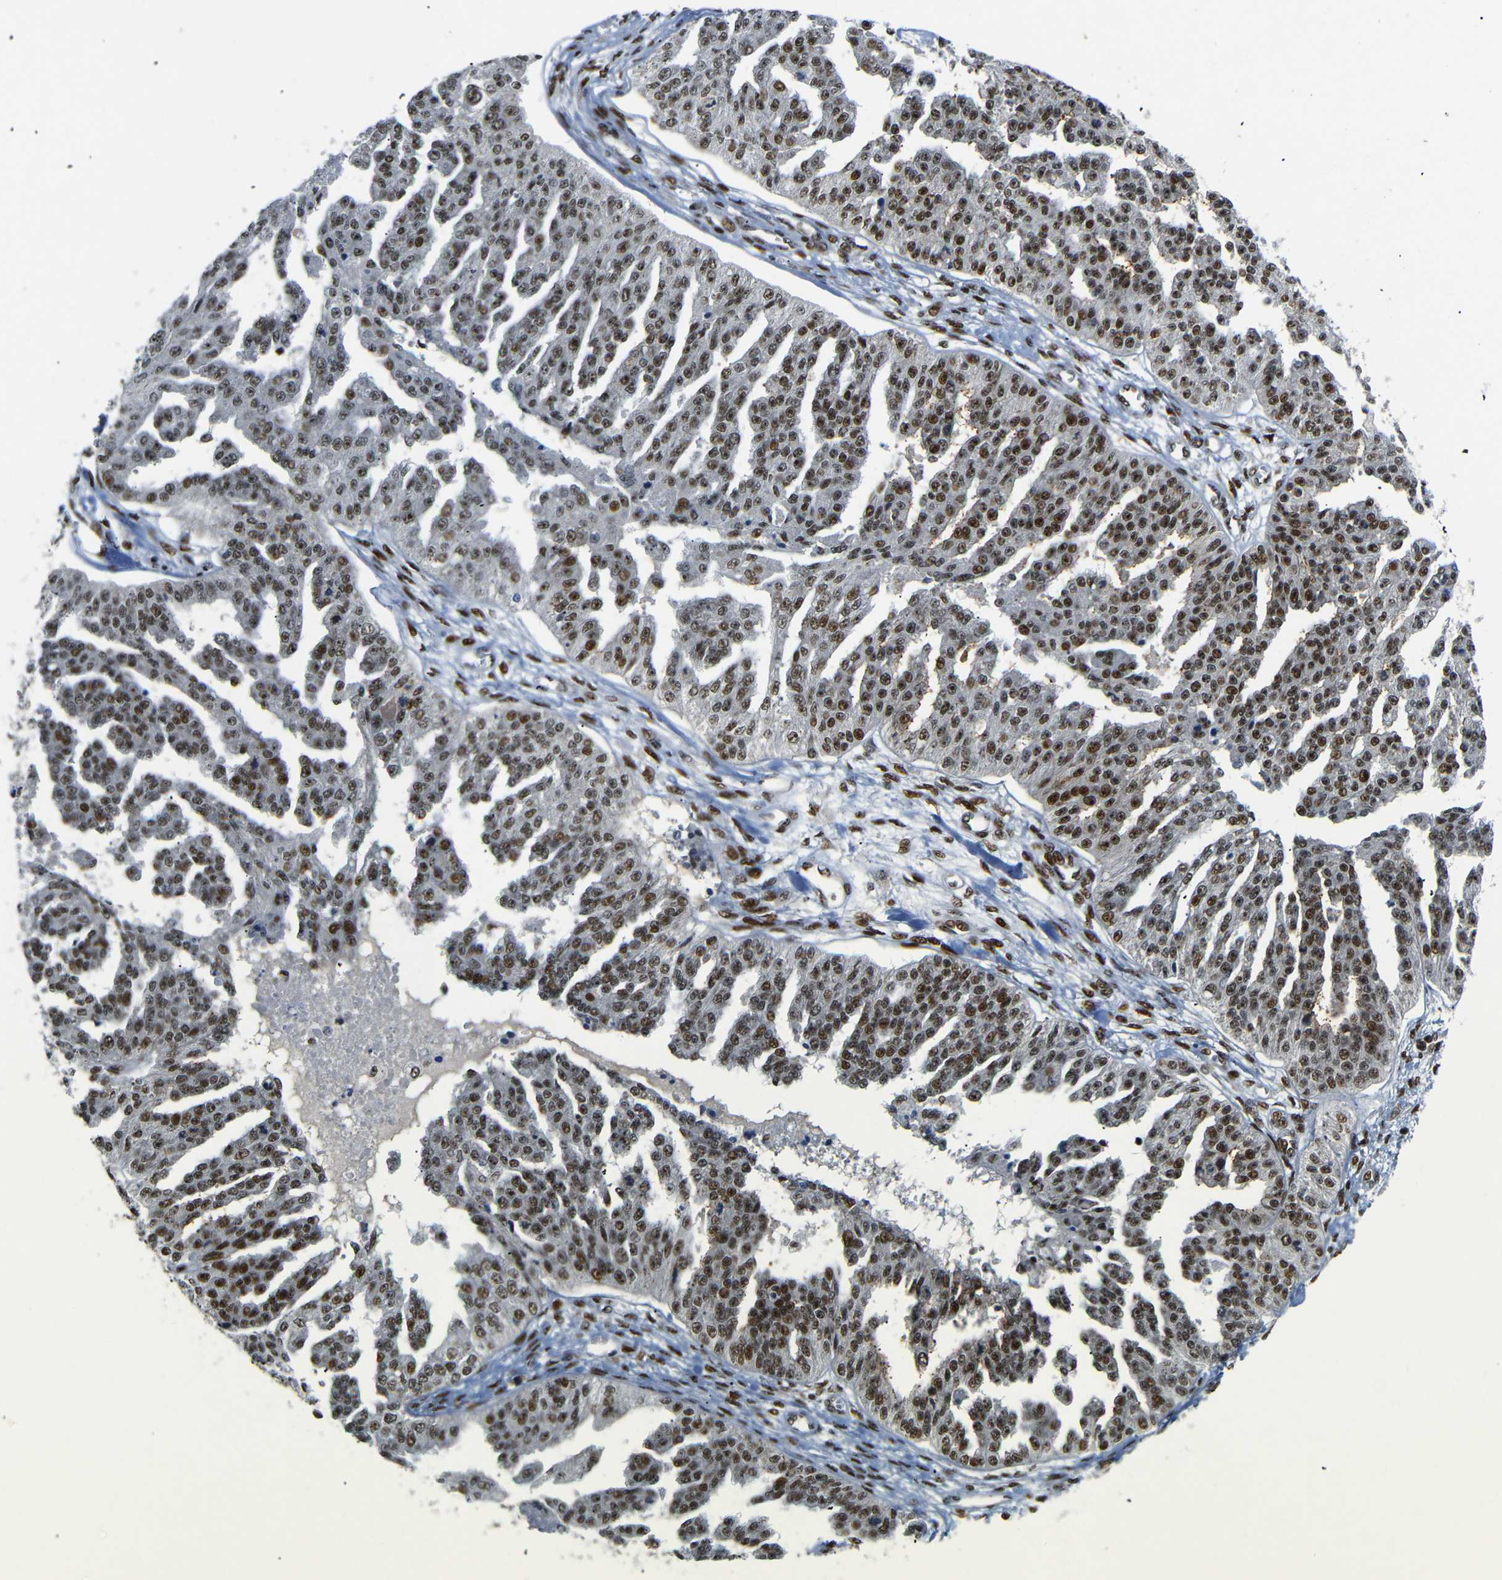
{"staining": {"intensity": "strong", "quantity": ">75%", "location": "nuclear"}, "tissue": "ovarian cancer", "cell_type": "Tumor cells", "image_type": "cancer", "snomed": [{"axis": "morphology", "description": "Cystadenocarcinoma, serous, NOS"}, {"axis": "topography", "description": "Ovary"}], "caption": "Ovarian serous cystadenocarcinoma was stained to show a protein in brown. There is high levels of strong nuclear expression in approximately >75% of tumor cells. The staining is performed using DAB brown chromogen to label protein expression. The nuclei are counter-stained blue using hematoxylin.", "gene": "SETDB2", "patient": {"sex": "female", "age": 58}}